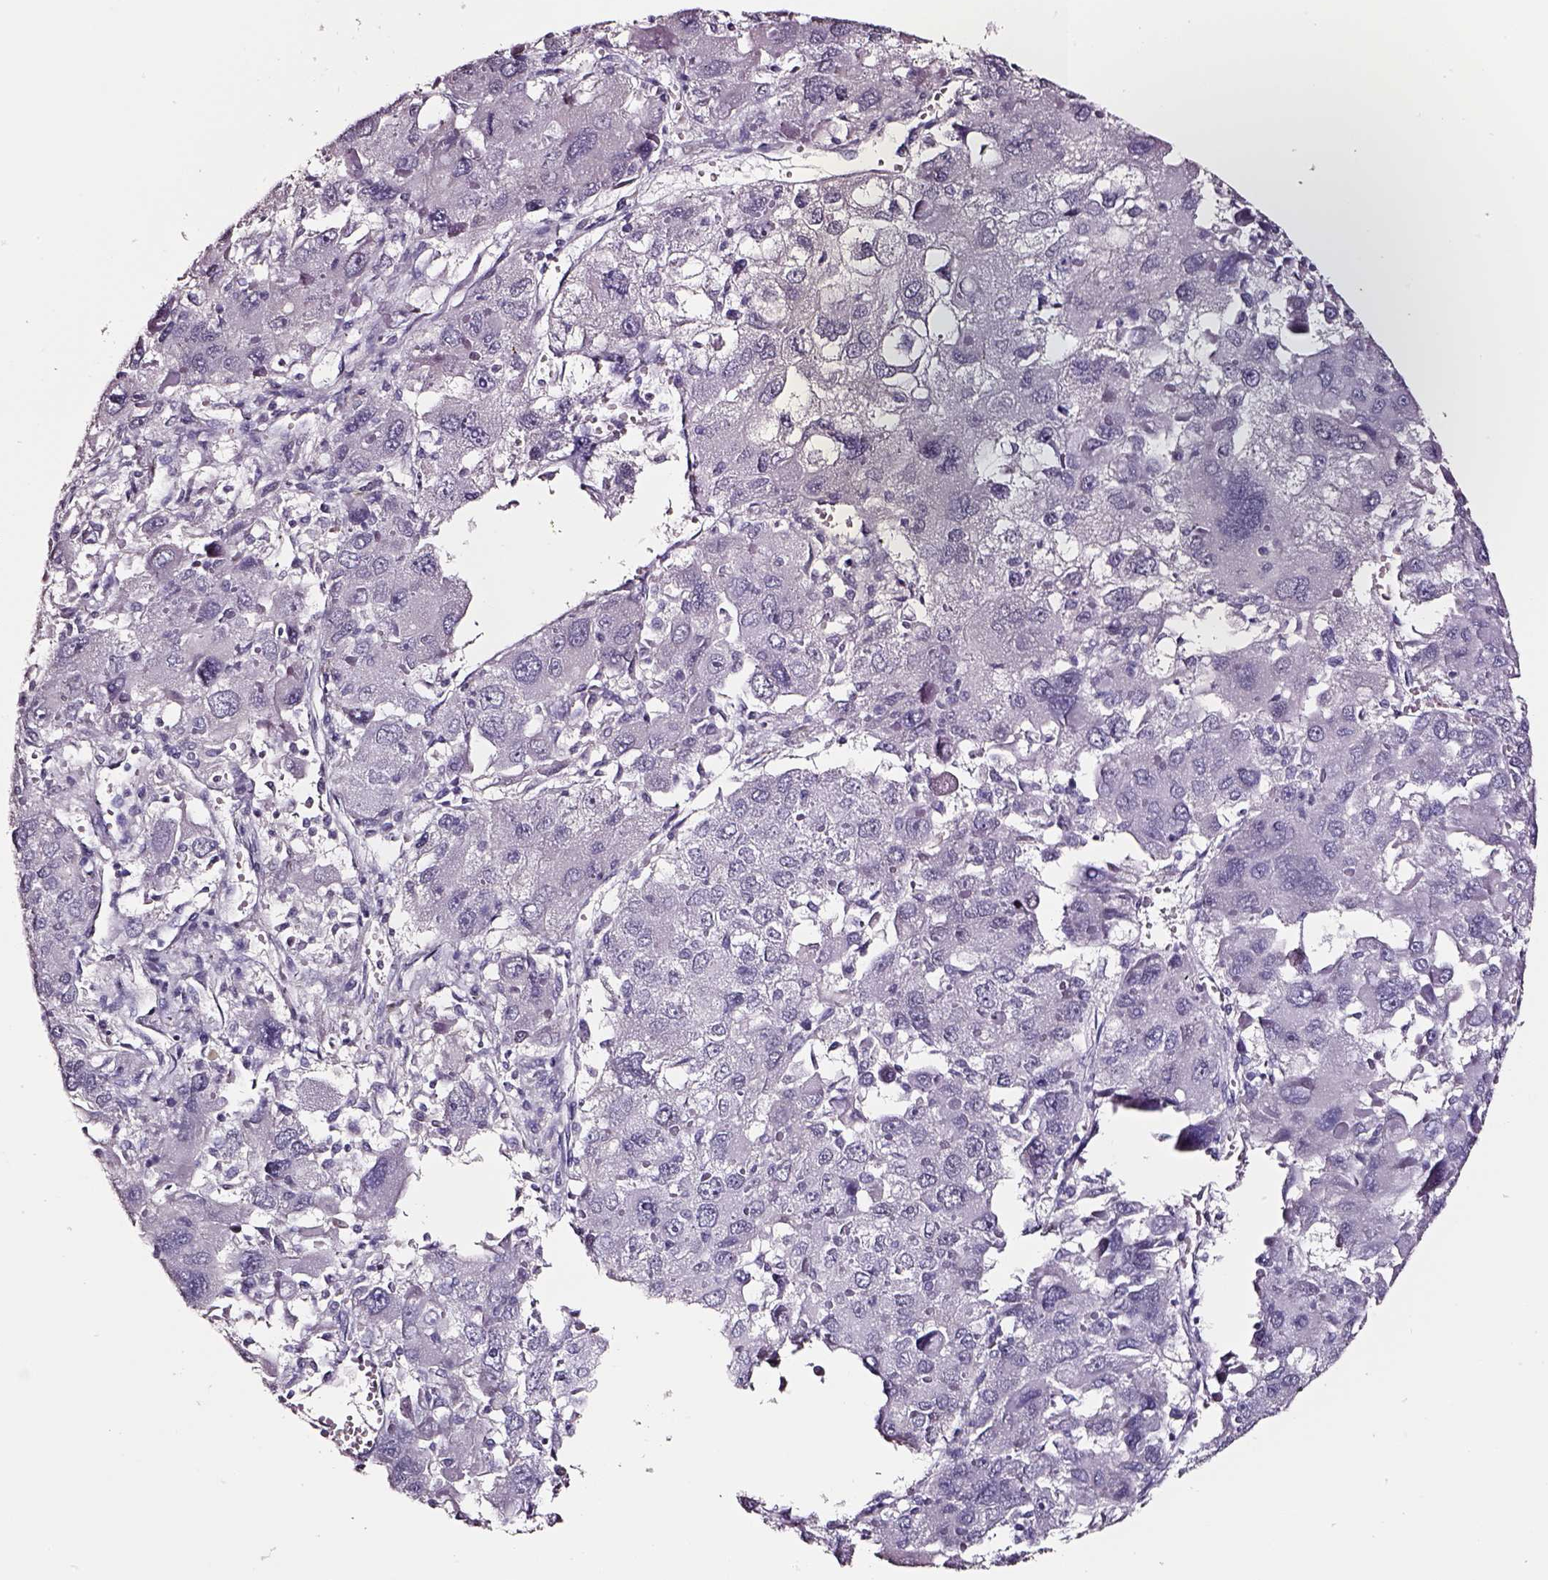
{"staining": {"intensity": "negative", "quantity": "none", "location": "none"}, "tissue": "liver cancer", "cell_type": "Tumor cells", "image_type": "cancer", "snomed": [{"axis": "morphology", "description": "Carcinoma, Hepatocellular, NOS"}, {"axis": "topography", "description": "Liver"}], "caption": "An image of hepatocellular carcinoma (liver) stained for a protein shows no brown staining in tumor cells. Nuclei are stained in blue.", "gene": "SMIM17", "patient": {"sex": "female", "age": 41}}